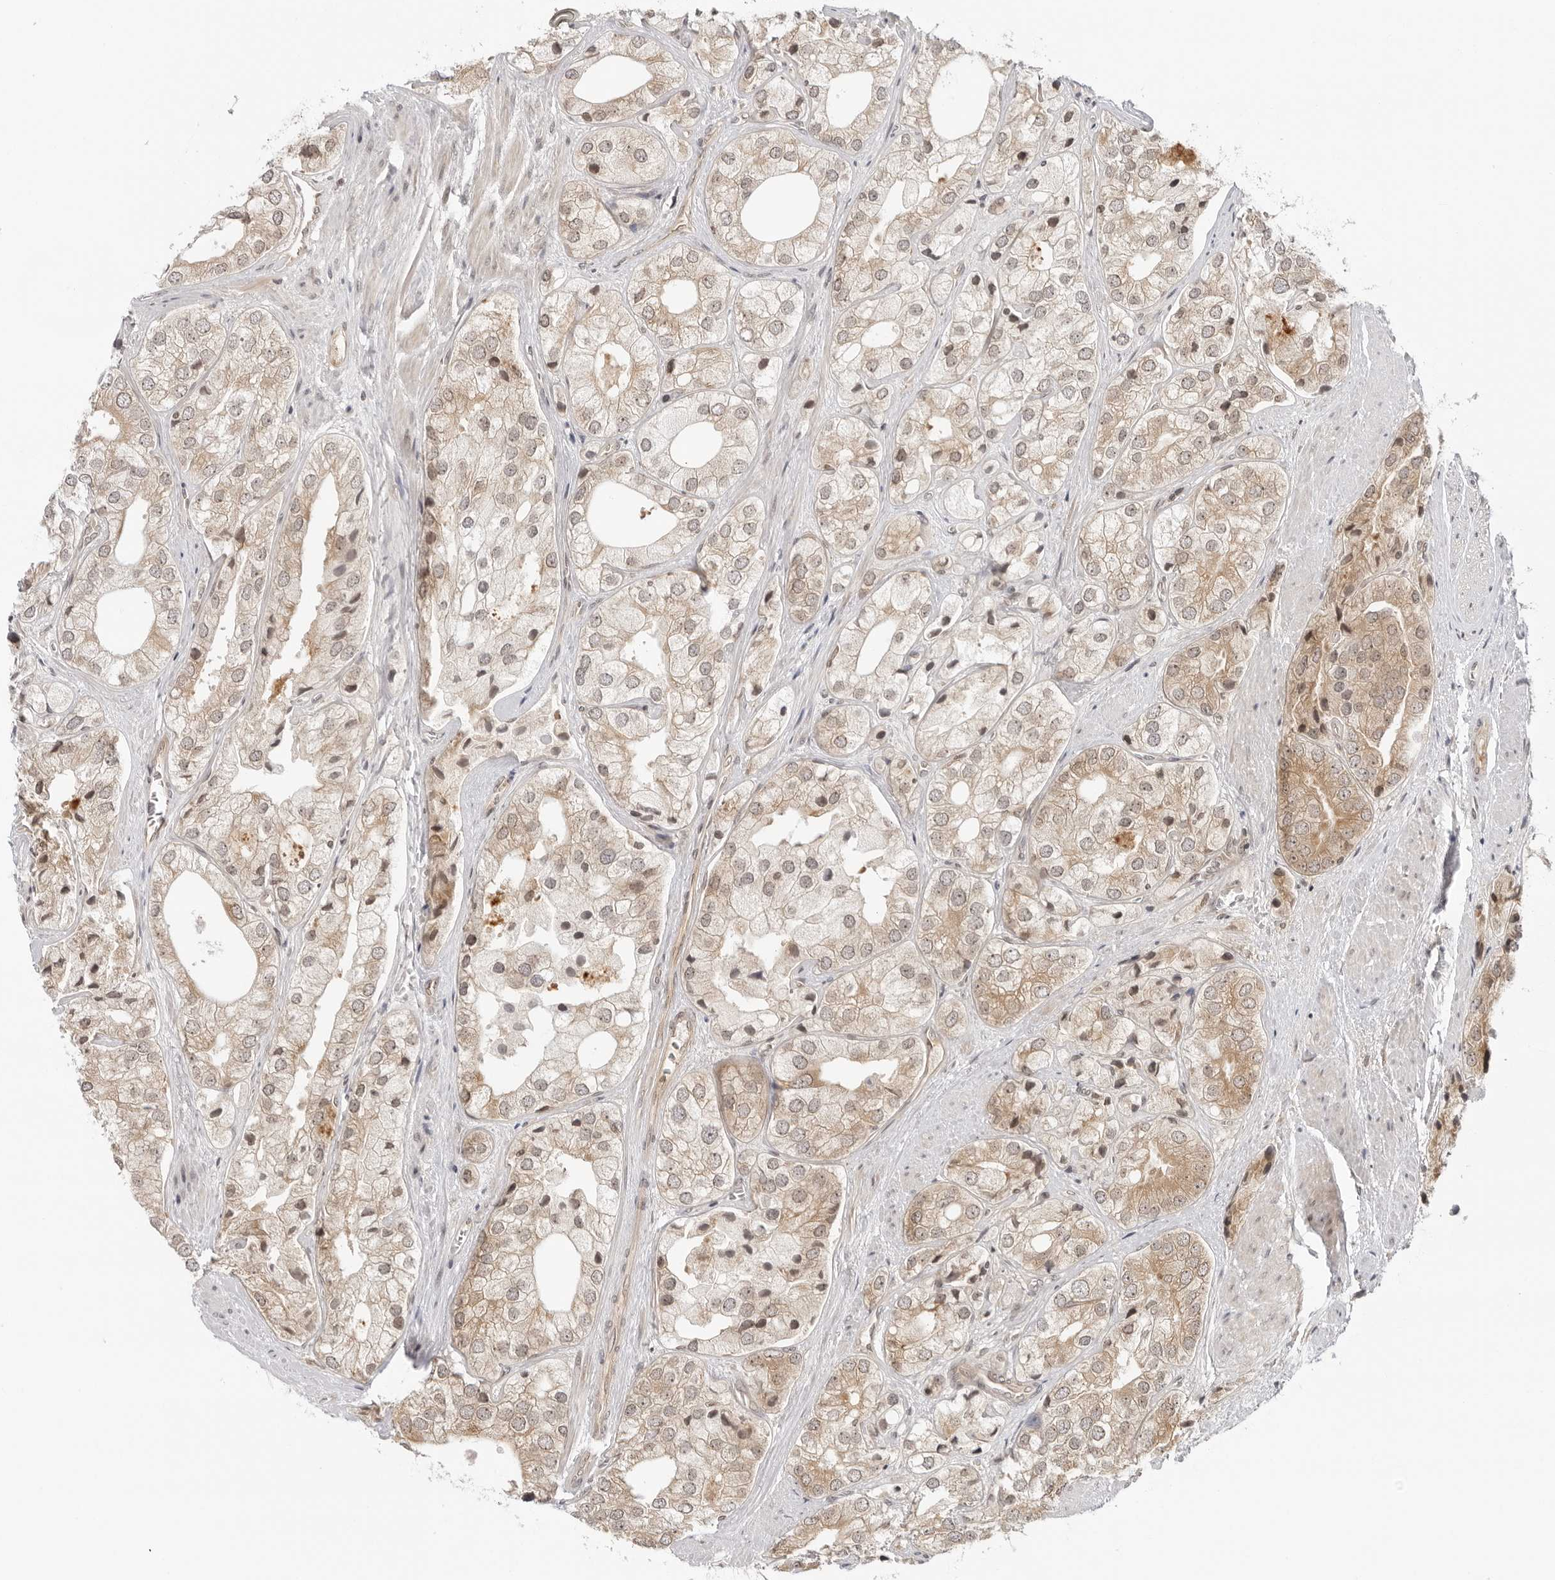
{"staining": {"intensity": "weak", "quantity": "25%-75%", "location": "cytoplasmic/membranous,nuclear"}, "tissue": "prostate cancer", "cell_type": "Tumor cells", "image_type": "cancer", "snomed": [{"axis": "morphology", "description": "Adenocarcinoma, High grade"}, {"axis": "topography", "description": "Prostate"}], "caption": "Immunohistochemistry micrograph of neoplastic tissue: prostate high-grade adenocarcinoma stained using IHC reveals low levels of weak protein expression localized specifically in the cytoplasmic/membranous and nuclear of tumor cells, appearing as a cytoplasmic/membranous and nuclear brown color.", "gene": "PRRC2C", "patient": {"sex": "male", "age": 50}}